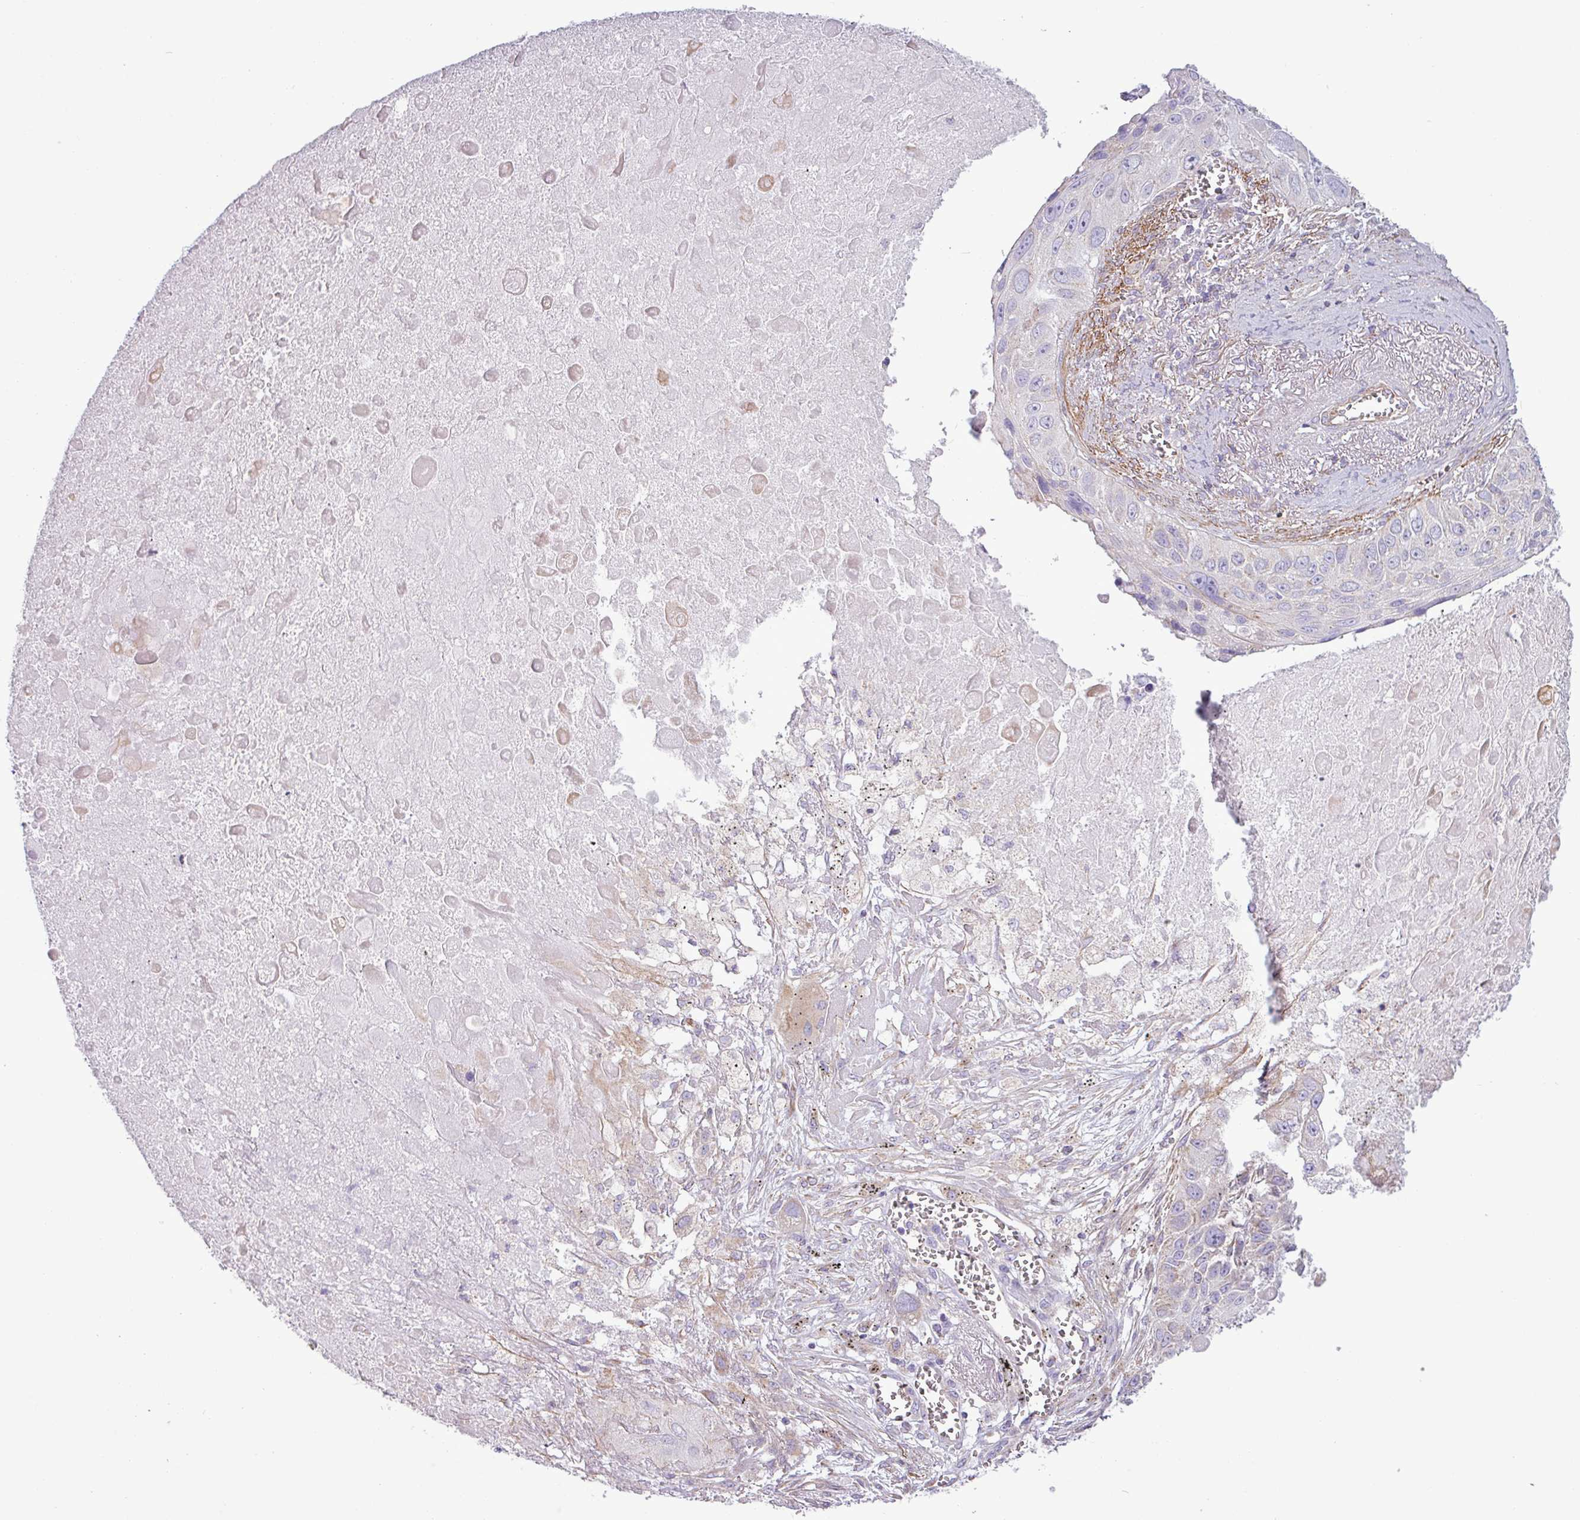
{"staining": {"intensity": "negative", "quantity": "none", "location": "none"}, "tissue": "lung cancer", "cell_type": "Tumor cells", "image_type": "cancer", "snomed": [{"axis": "morphology", "description": "Squamous cell carcinoma, NOS"}, {"axis": "topography", "description": "Lung"}], "caption": "A high-resolution photomicrograph shows immunohistochemistry staining of lung squamous cell carcinoma, which exhibits no significant positivity in tumor cells.", "gene": "BTN2A2", "patient": {"sex": "male", "age": 66}}